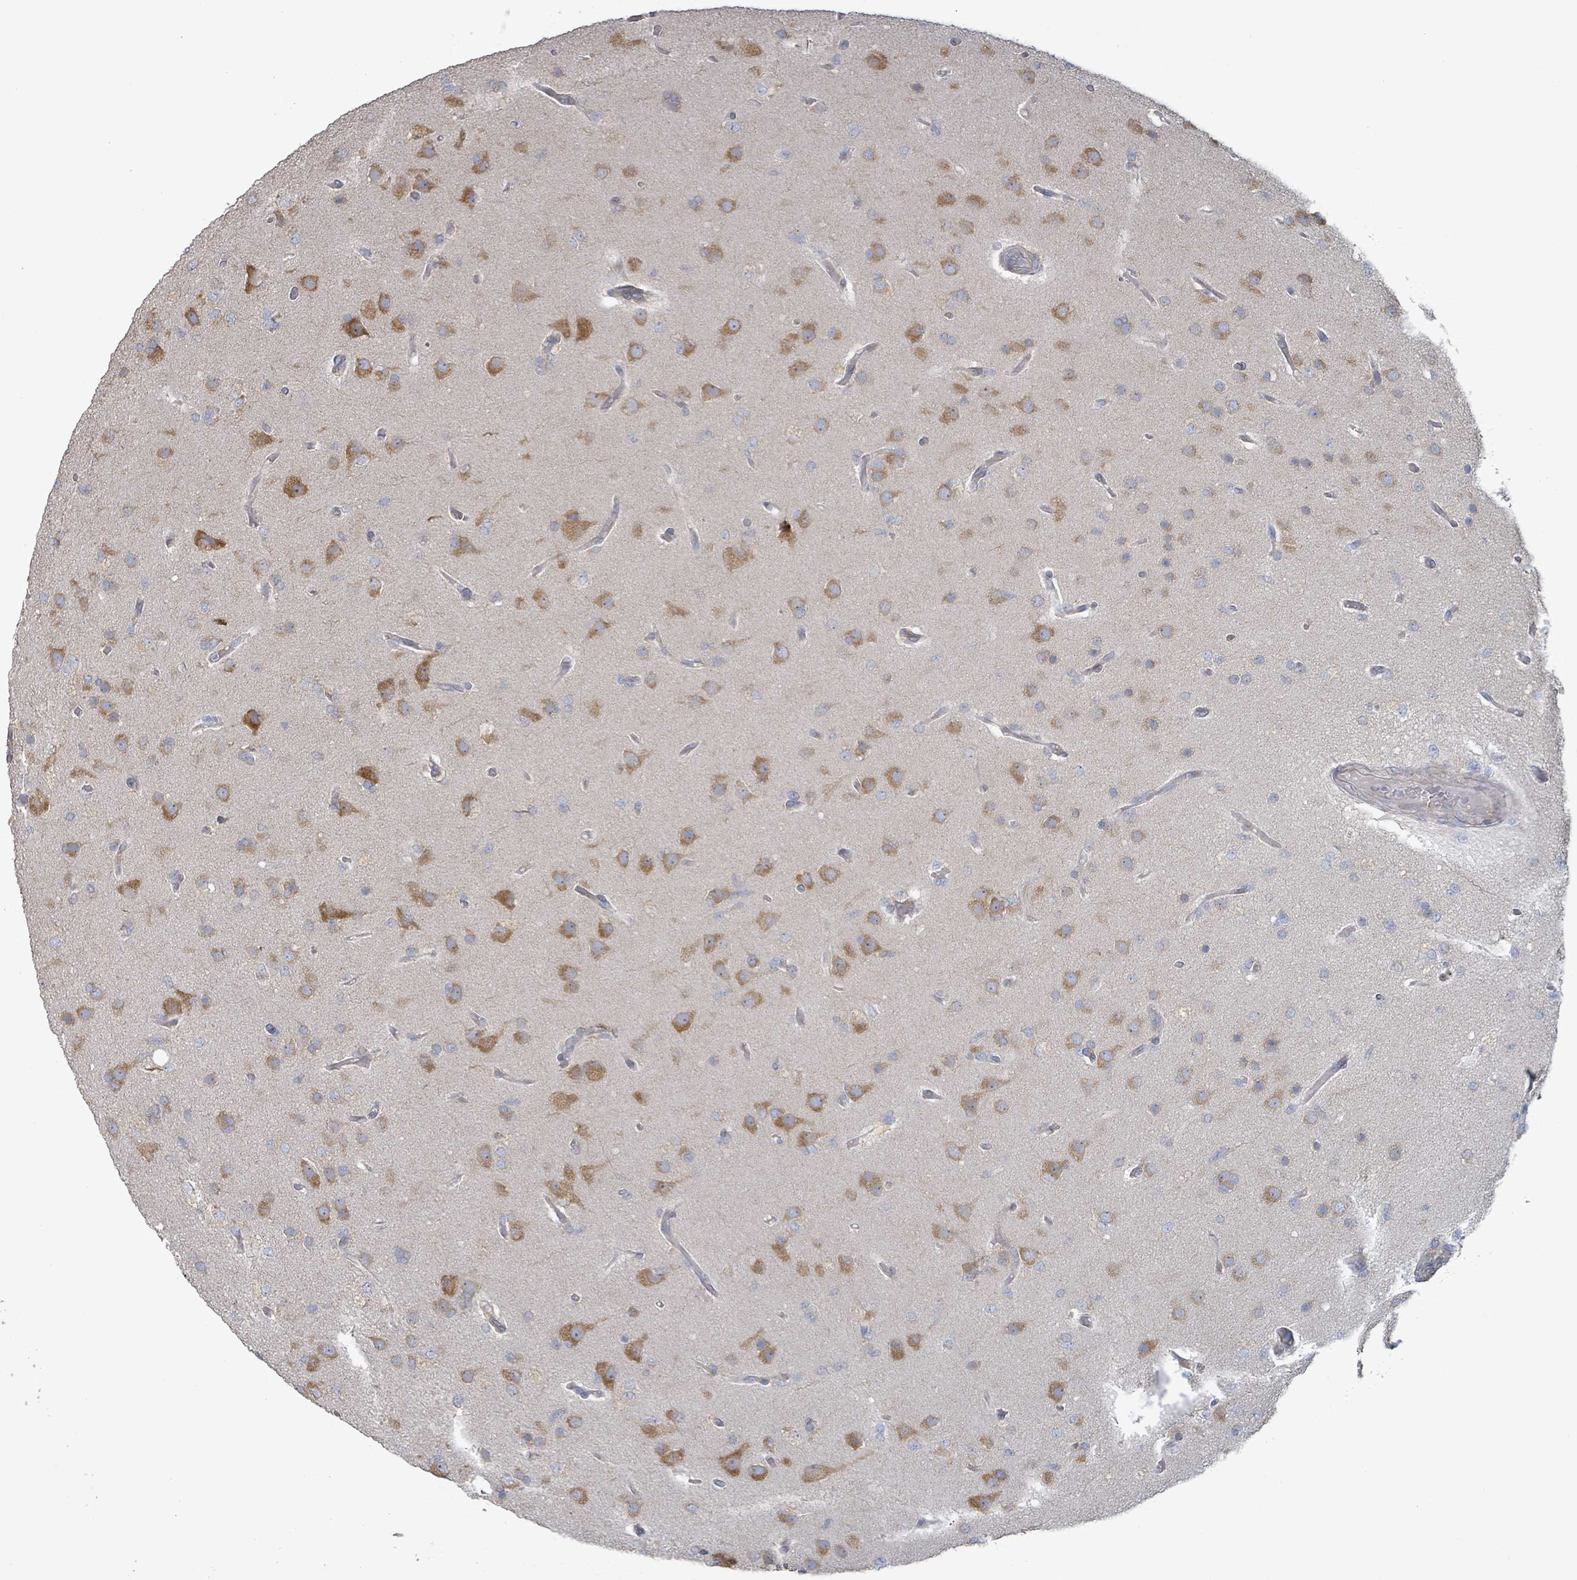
{"staining": {"intensity": "moderate", "quantity": "<25%", "location": "cytoplasmic/membranous"}, "tissue": "glioma", "cell_type": "Tumor cells", "image_type": "cancer", "snomed": [{"axis": "morphology", "description": "Glioma, malignant, High grade"}, {"axis": "topography", "description": "Brain"}], "caption": "Human glioma stained for a protein (brown) shows moderate cytoplasmic/membranous positive positivity in about <25% of tumor cells.", "gene": "RPL32", "patient": {"sex": "female", "age": 74}}